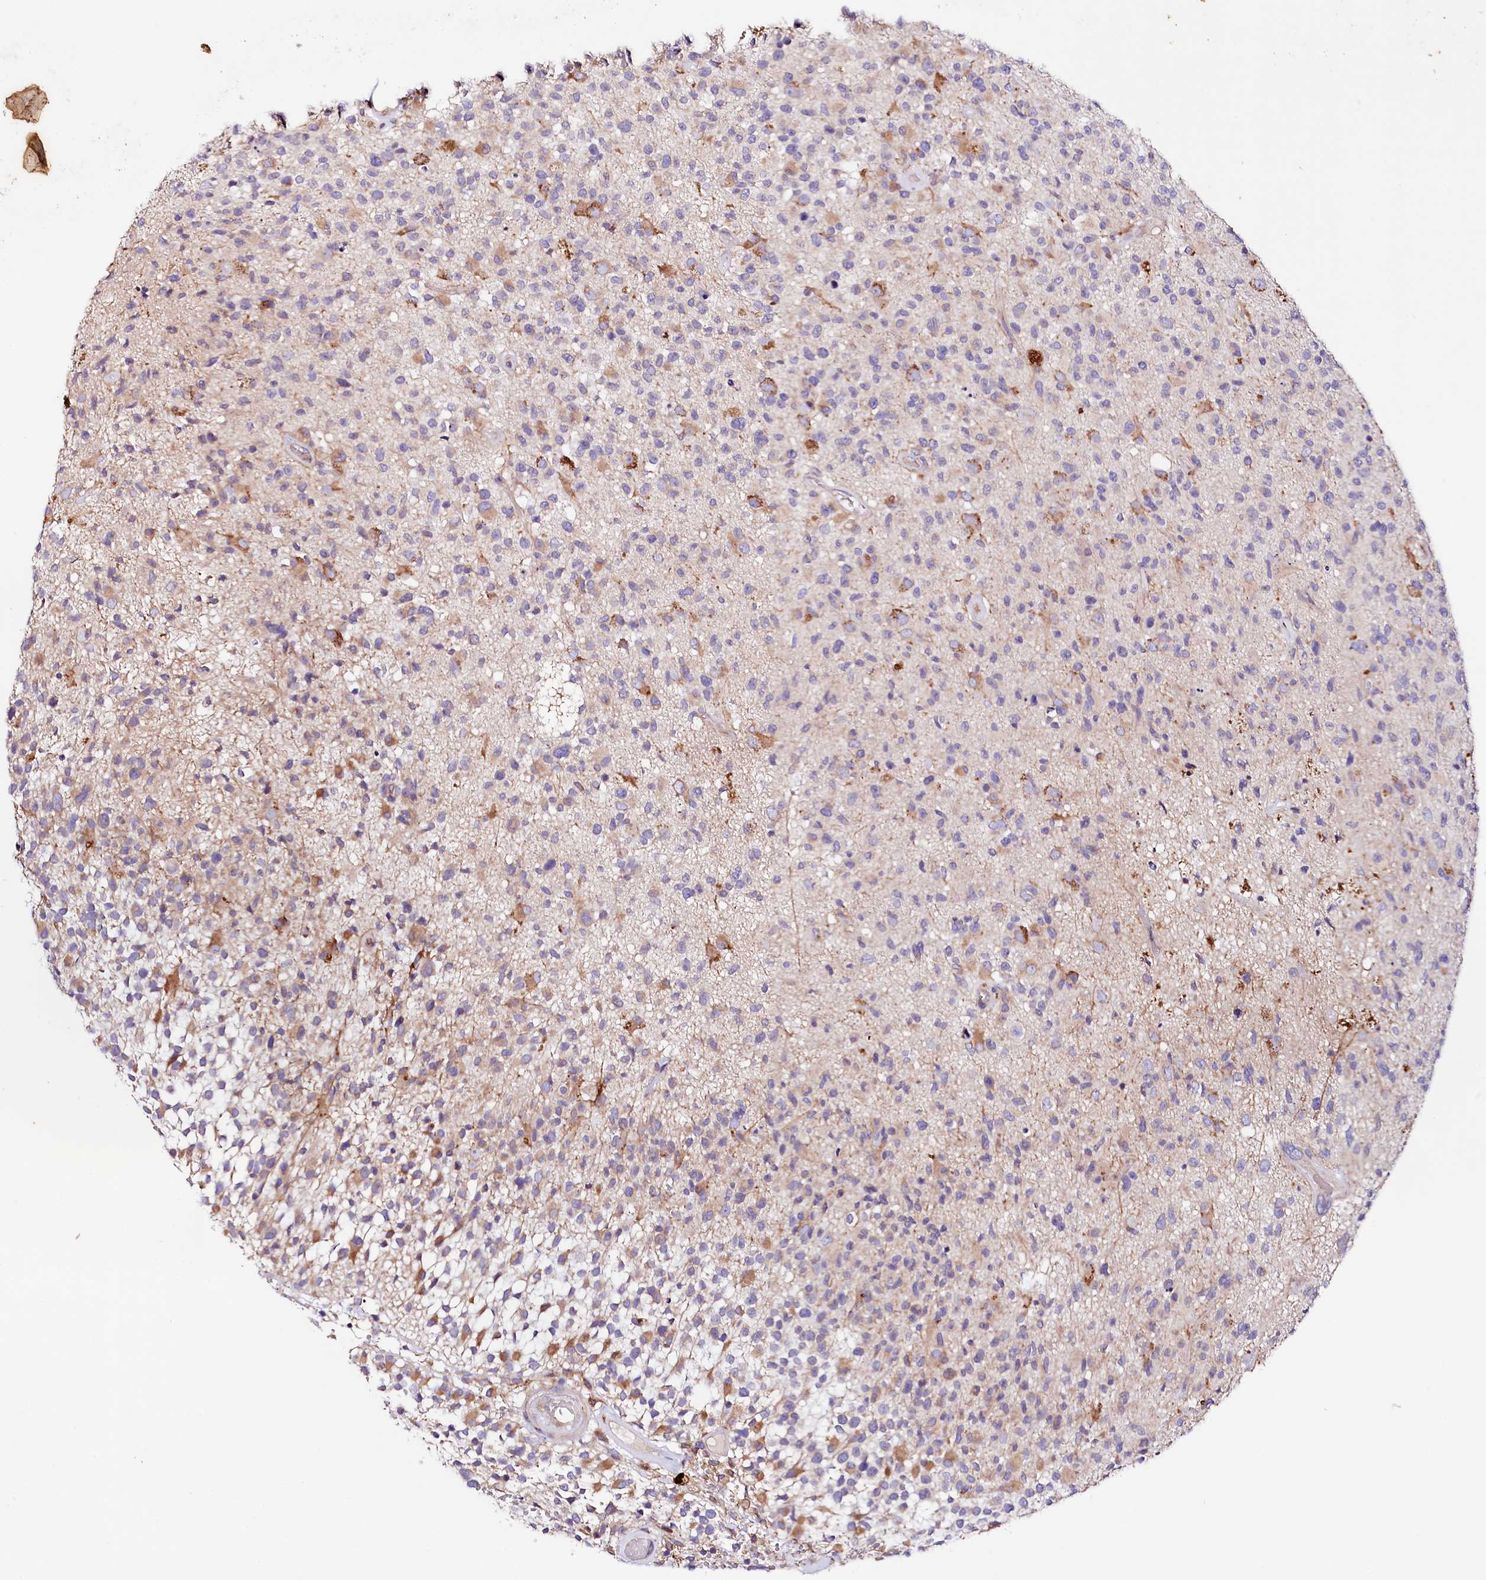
{"staining": {"intensity": "moderate", "quantity": "<25%", "location": "cytoplasmic/membranous"}, "tissue": "glioma", "cell_type": "Tumor cells", "image_type": "cancer", "snomed": [{"axis": "morphology", "description": "Glioma, malignant, High grade"}, {"axis": "morphology", "description": "Glioblastoma, NOS"}, {"axis": "topography", "description": "Brain"}], "caption": "Moderate cytoplasmic/membranous expression for a protein is appreciated in approximately <25% of tumor cells of glioma using immunohistochemistry (IHC).", "gene": "SACM1L", "patient": {"sex": "male", "age": 60}}